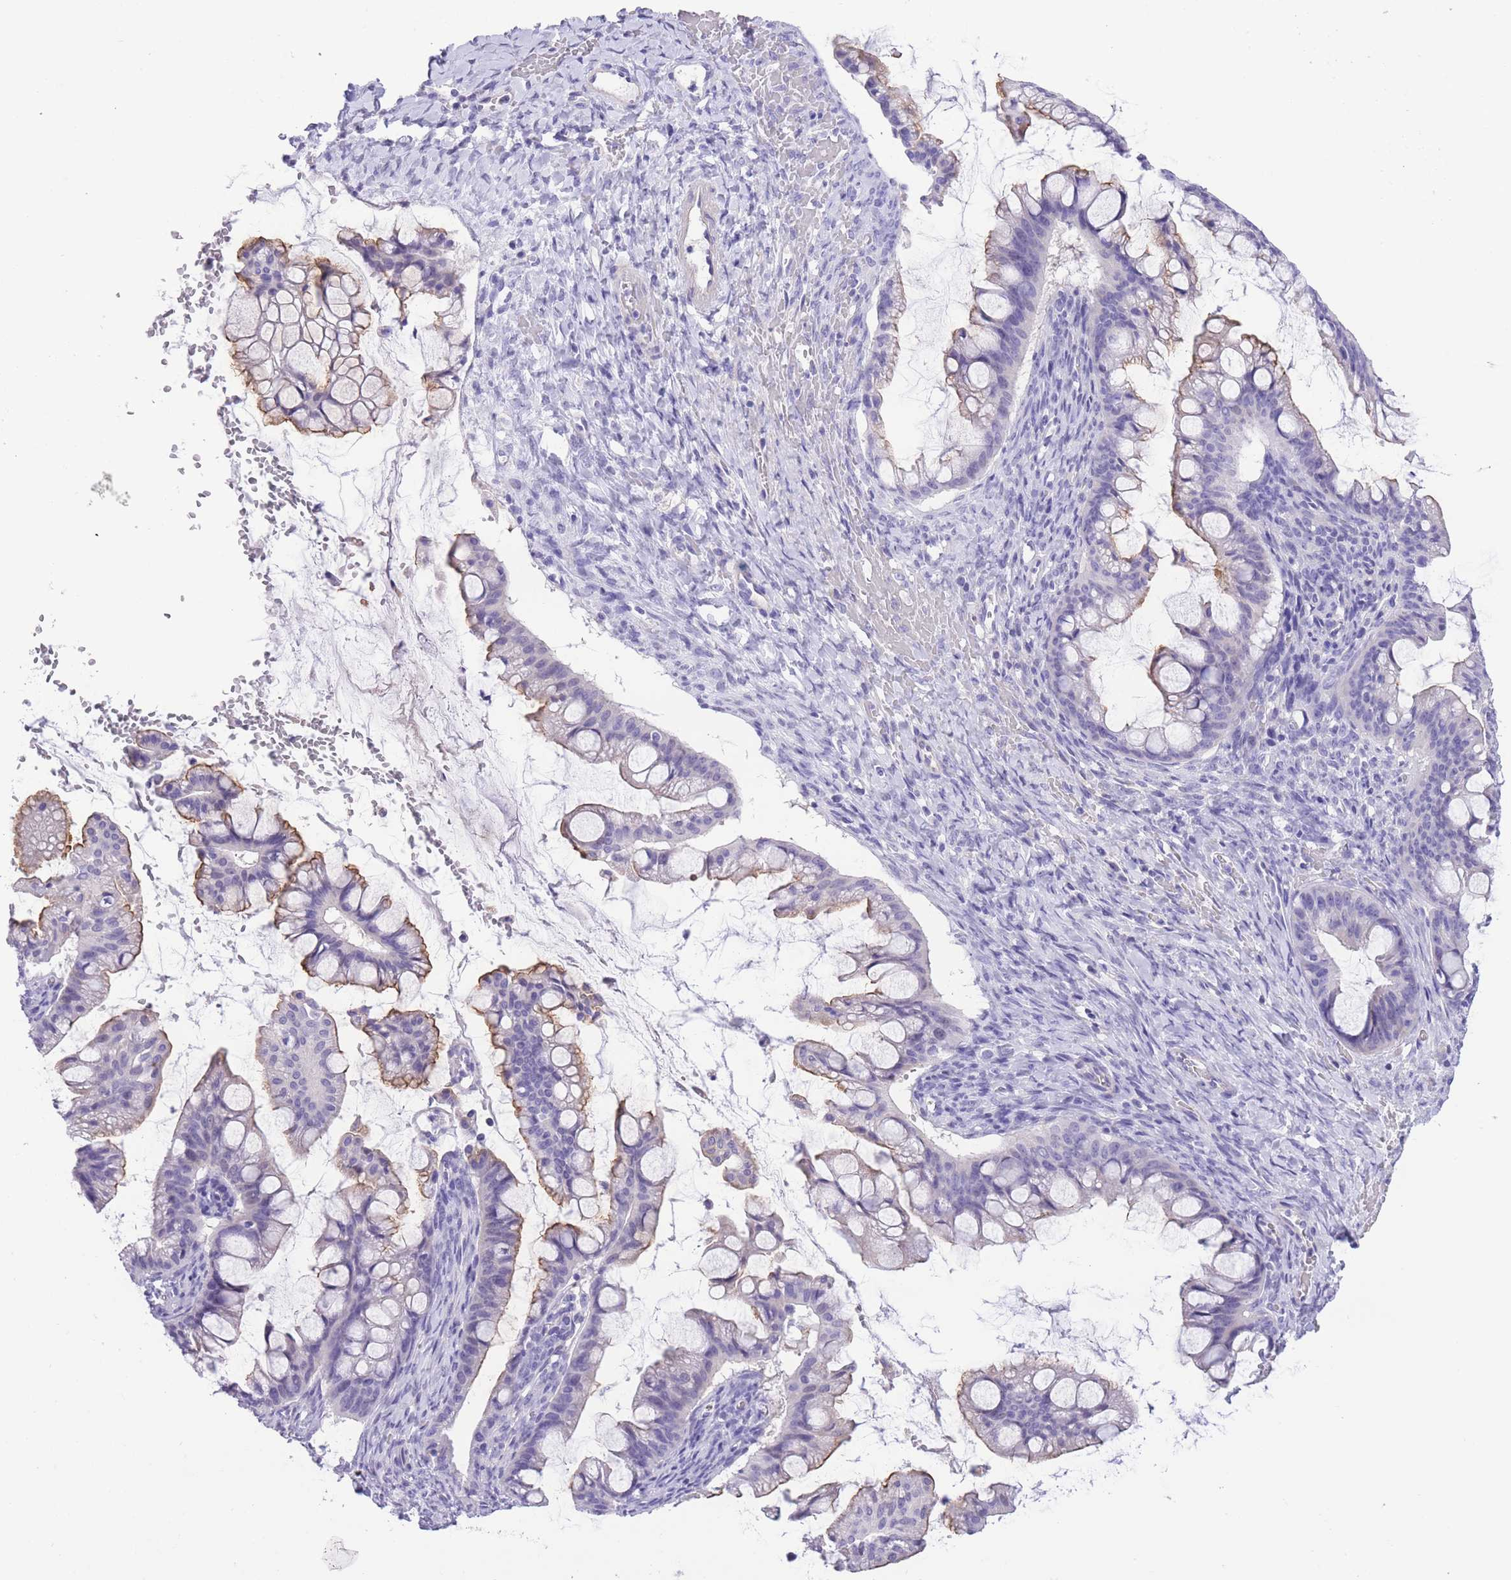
{"staining": {"intensity": "strong", "quantity": "<25%", "location": "cytoplasmic/membranous"}, "tissue": "ovarian cancer", "cell_type": "Tumor cells", "image_type": "cancer", "snomed": [{"axis": "morphology", "description": "Cystadenocarcinoma, mucinous, NOS"}, {"axis": "topography", "description": "Ovary"}], "caption": "Brown immunohistochemical staining in ovarian cancer demonstrates strong cytoplasmic/membranous staining in about <25% of tumor cells.", "gene": "RAI2", "patient": {"sex": "female", "age": 73}}